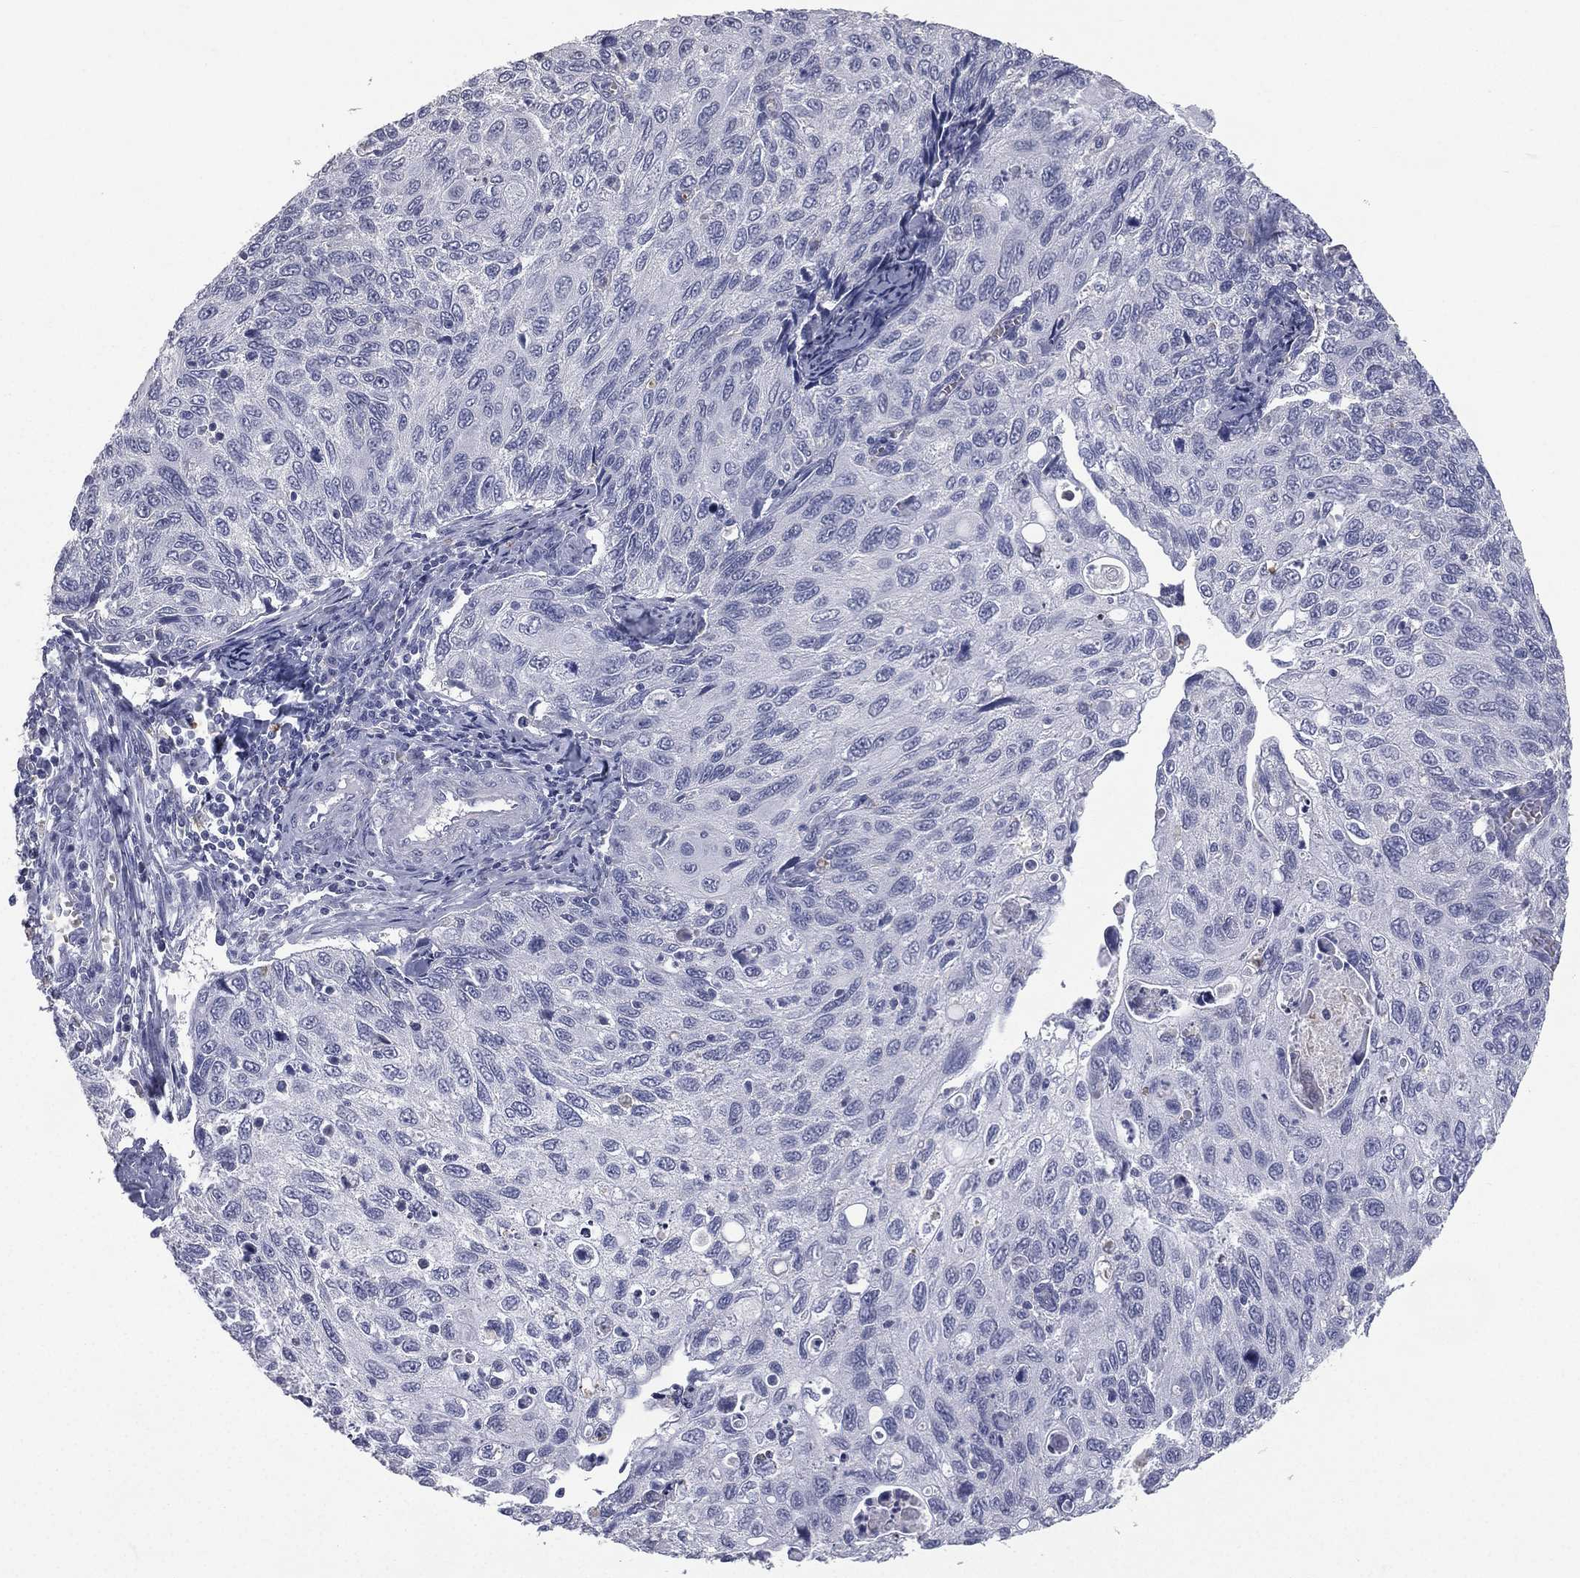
{"staining": {"intensity": "negative", "quantity": "none", "location": "none"}, "tissue": "cervical cancer", "cell_type": "Tumor cells", "image_type": "cancer", "snomed": [{"axis": "morphology", "description": "Squamous cell carcinoma, NOS"}, {"axis": "topography", "description": "Cervix"}], "caption": "Immunohistochemistry (IHC) of human cervical cancer demonstrates no expression in tumor cells. (DAB (3,3'-diaminobenzidine) immunohistochemistry visualized using brightfield microscopy, high magnification).", "gene": "ESX1", "patient": {"sex": "female", "age": 70}}